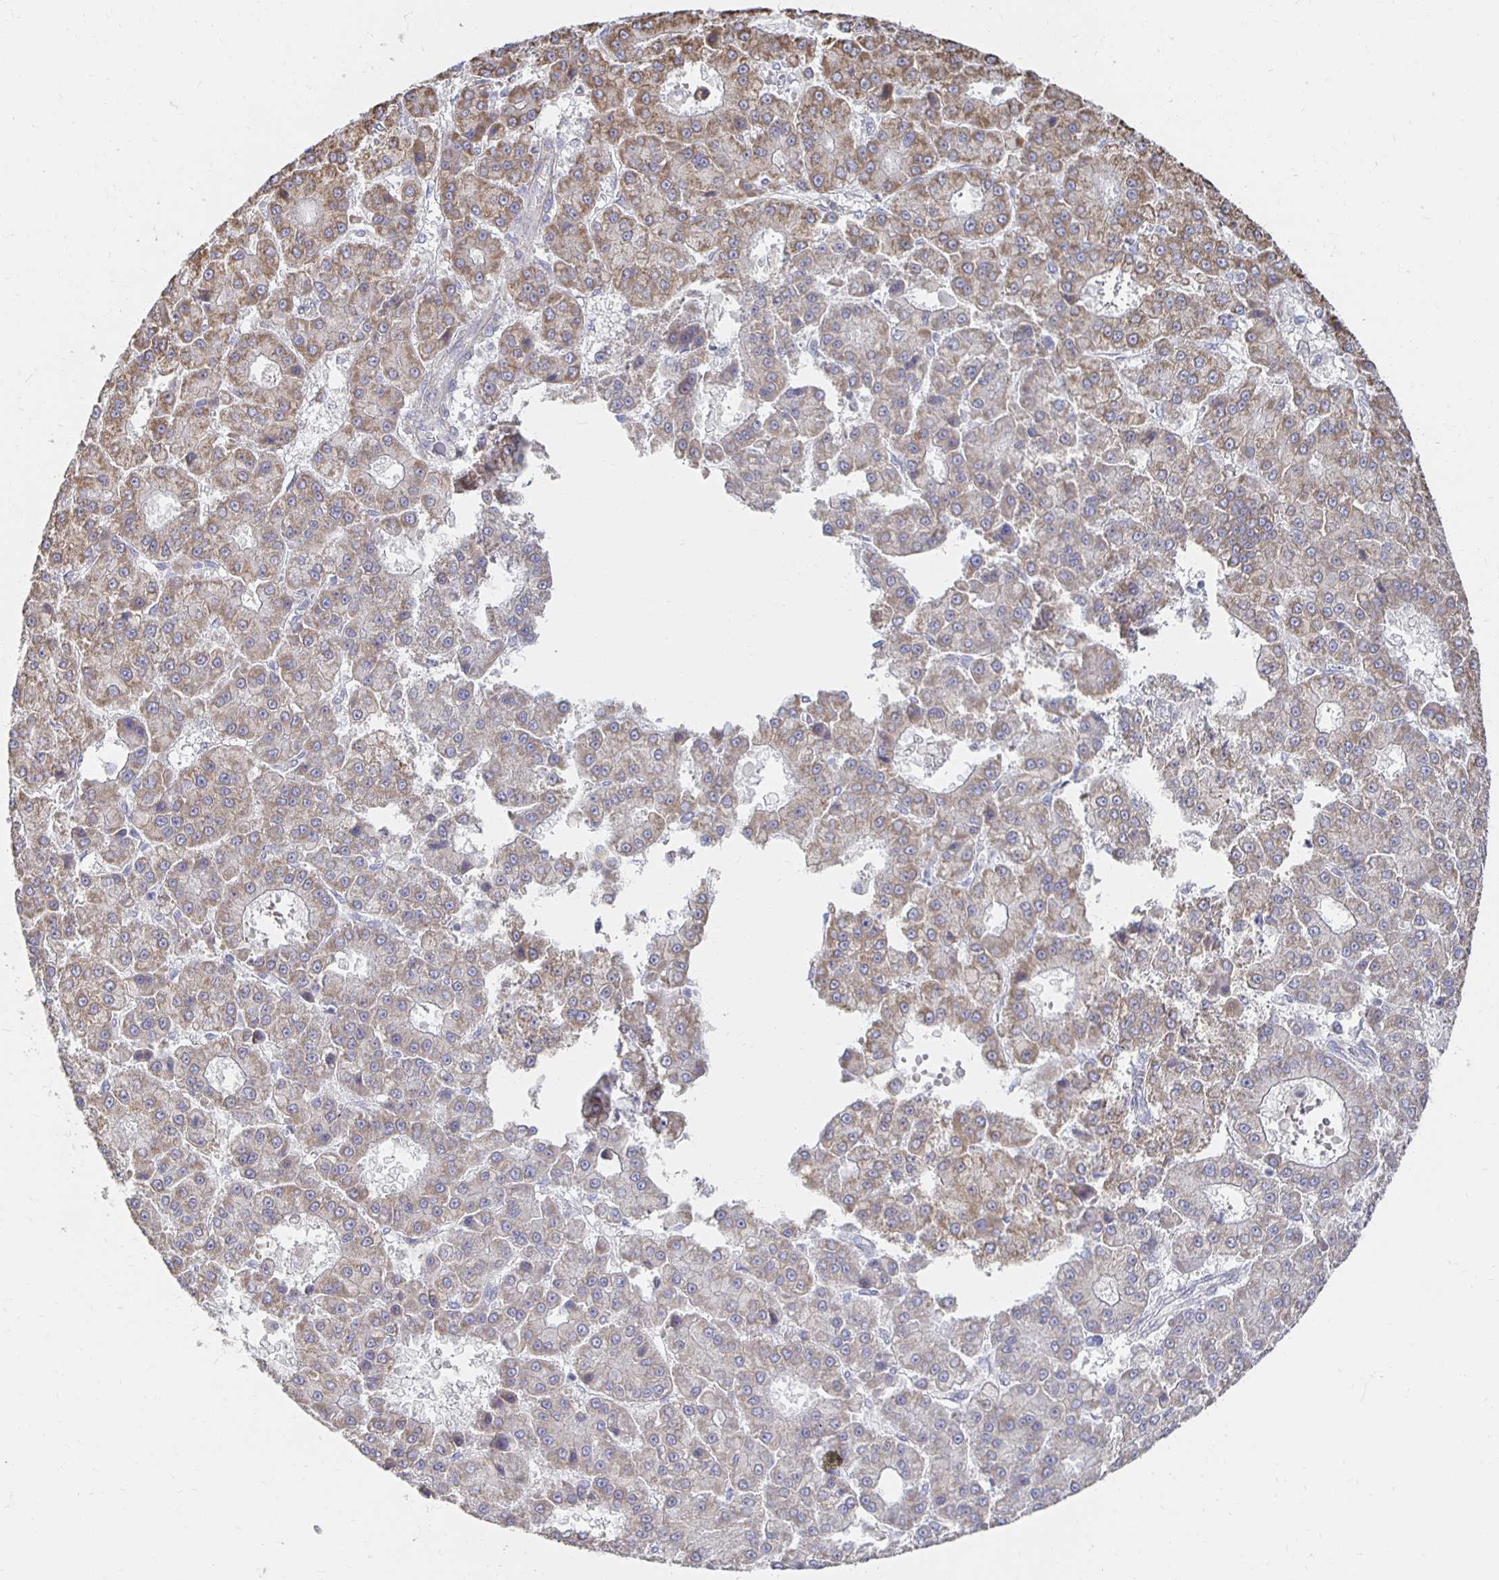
{"staining": {"intensity": "weak", "quantity": "25%-75%", "location": "cytoplasmic/membranous"}, "tissue": "liver cancer", "cell_type": "Tumor cells", "image_type": "cancer", "snomed": [{"axis": "morphology", "description": "Carcinoma, Hepatocellular, NOS"}, {"axis": "topography", "description": "Liver"}], "caption": "Protein expression analysis of human liver cancer reveals weak cytoplasmic/membranous staining in approximately 25%-75% of tumor cells. The staining is performed using DAB brown chromogen to label protein expression. The nuclei are counter-stained blue using hematoxylin.", "gene": "NKX2-8", "patient": {"sex": "male", "age": 70}}